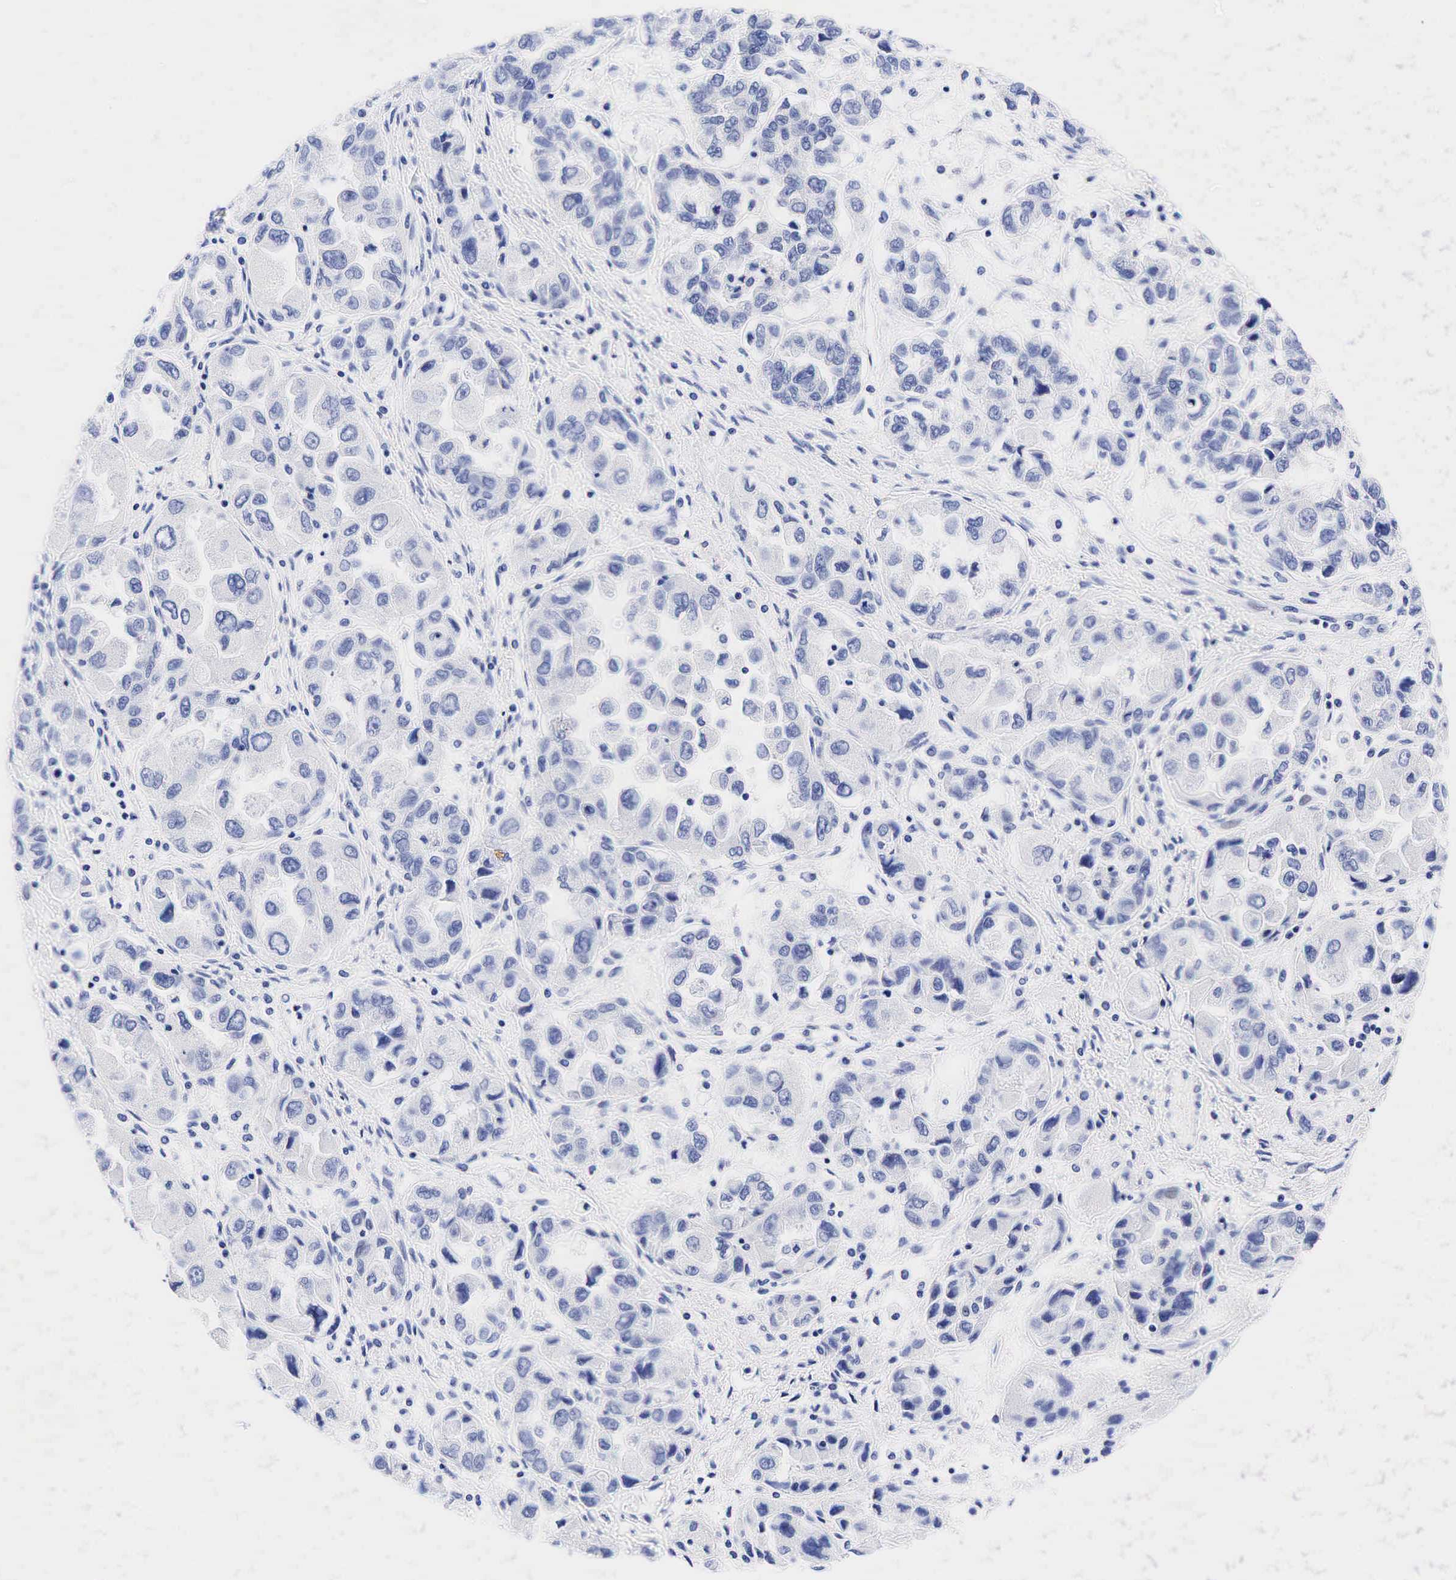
{"staining": {"intensity": "negative", "quantity": "none", "location": "none"}, "tissue": "ovarian cancer", "cell_type": "Tumor cells", "image_type": "cancer", "snomed": [{"axis": "morphology", "description": "Cystadenocarcinoma, serous, NOS"}, {"axis": "topography", "description": "Ovary"}], "caption": "There is no significant expression in tumor cells of serous cystadenocarcinoma (ovarian).", "gene": "ESR1", "patient": {"sex": "female", "age": 84}}